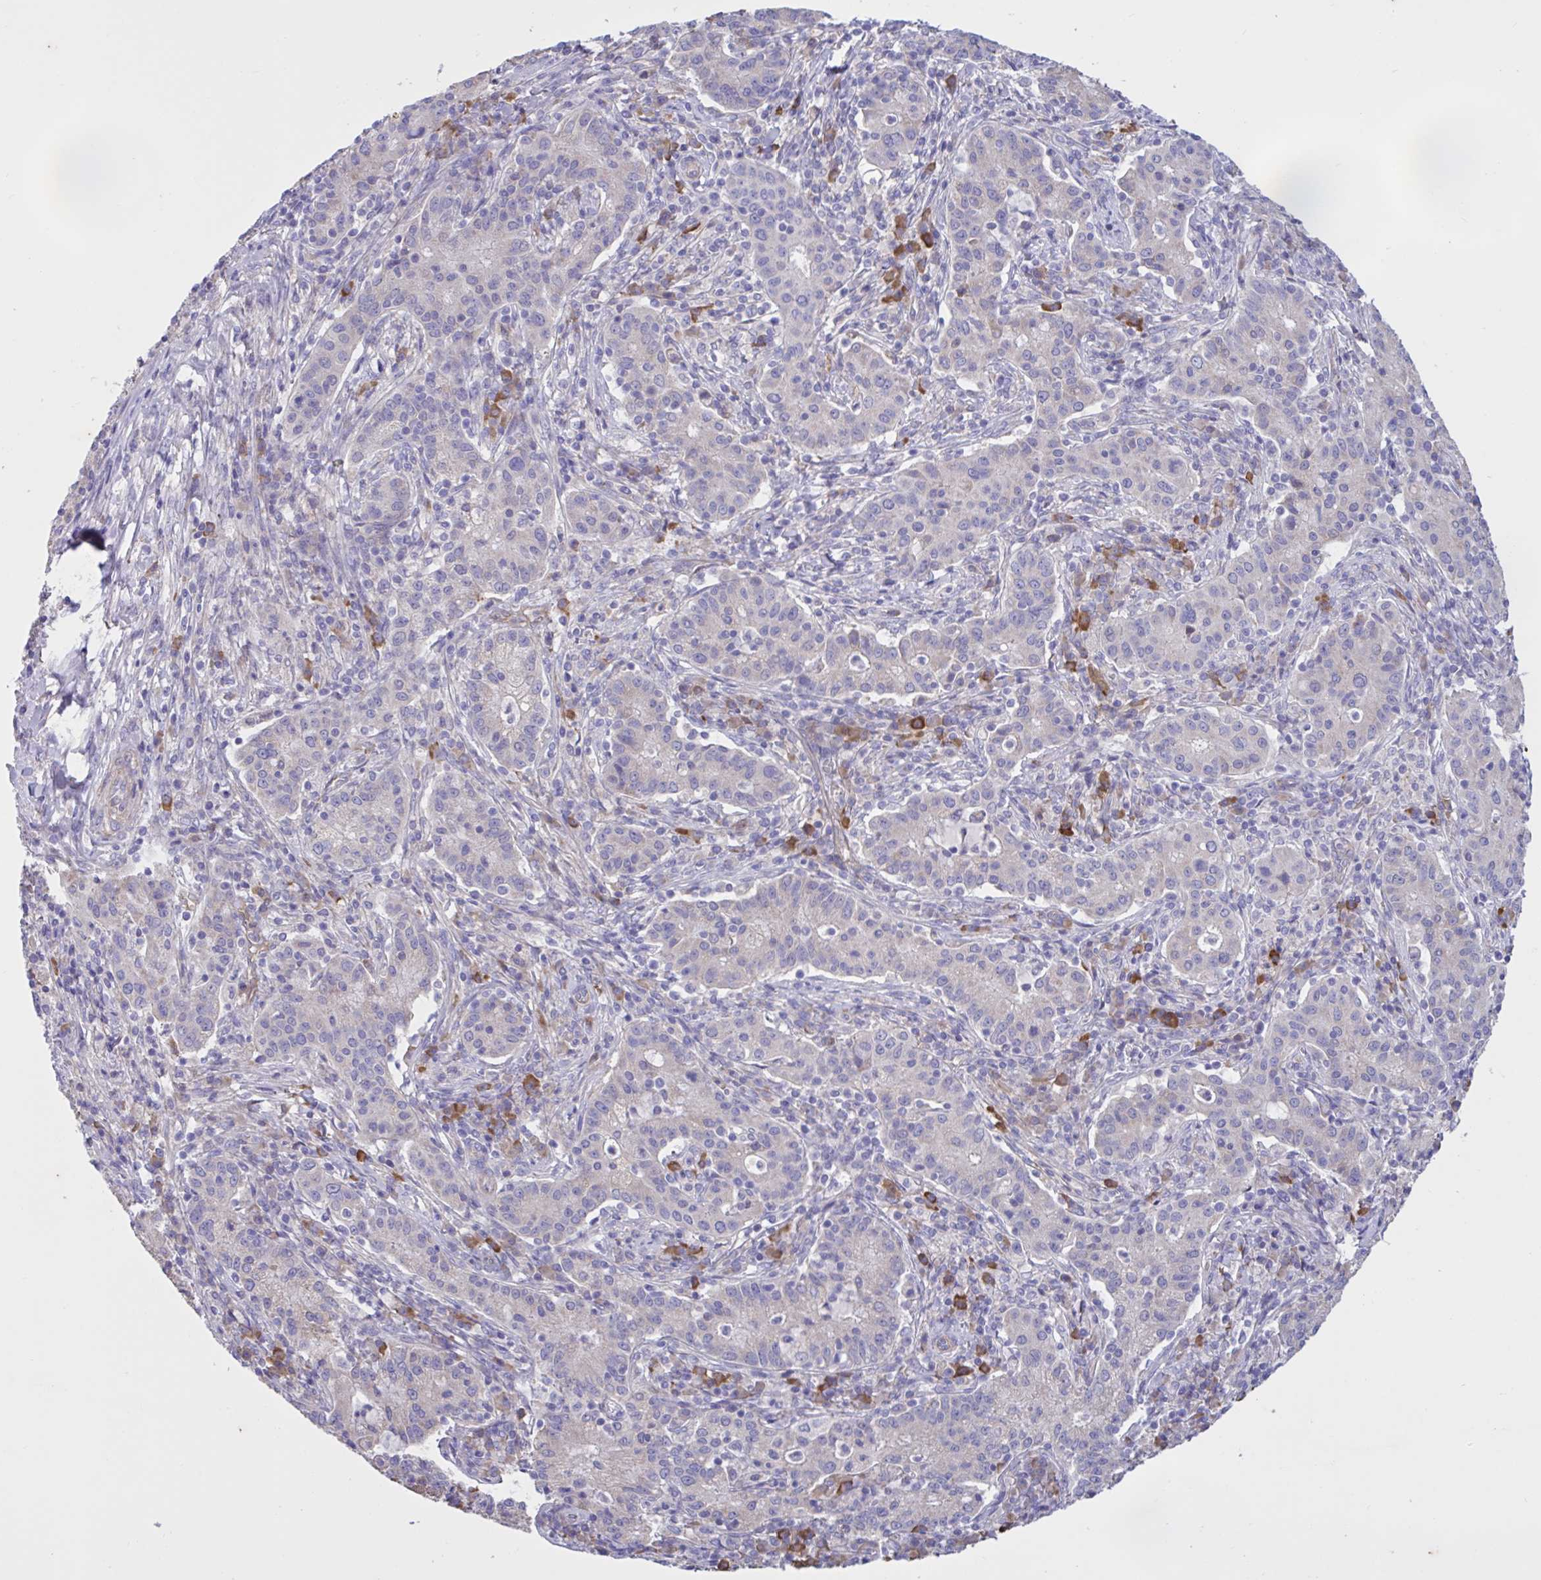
{"staining": {"intensity": "negative", "quantity": "none", "location": "none"}, "tissue": "cervical cancer", "cell_type": "Tumor cells", "image_type": "cancer", "snomed": [{"axis": "morphology", "description": "Normal tissue, NOS"}, {"axis": "morphology", "description": "Adenocarcinoma, NOS"}, {"axis": "topography", "description": "Cervix"}], "caption": "A histopathology image of human cervical adenocarcinoma is negative for staining in tumor cells.", "gene": "SLC66A1", "patient": {"sex": "female", "age": 44}}